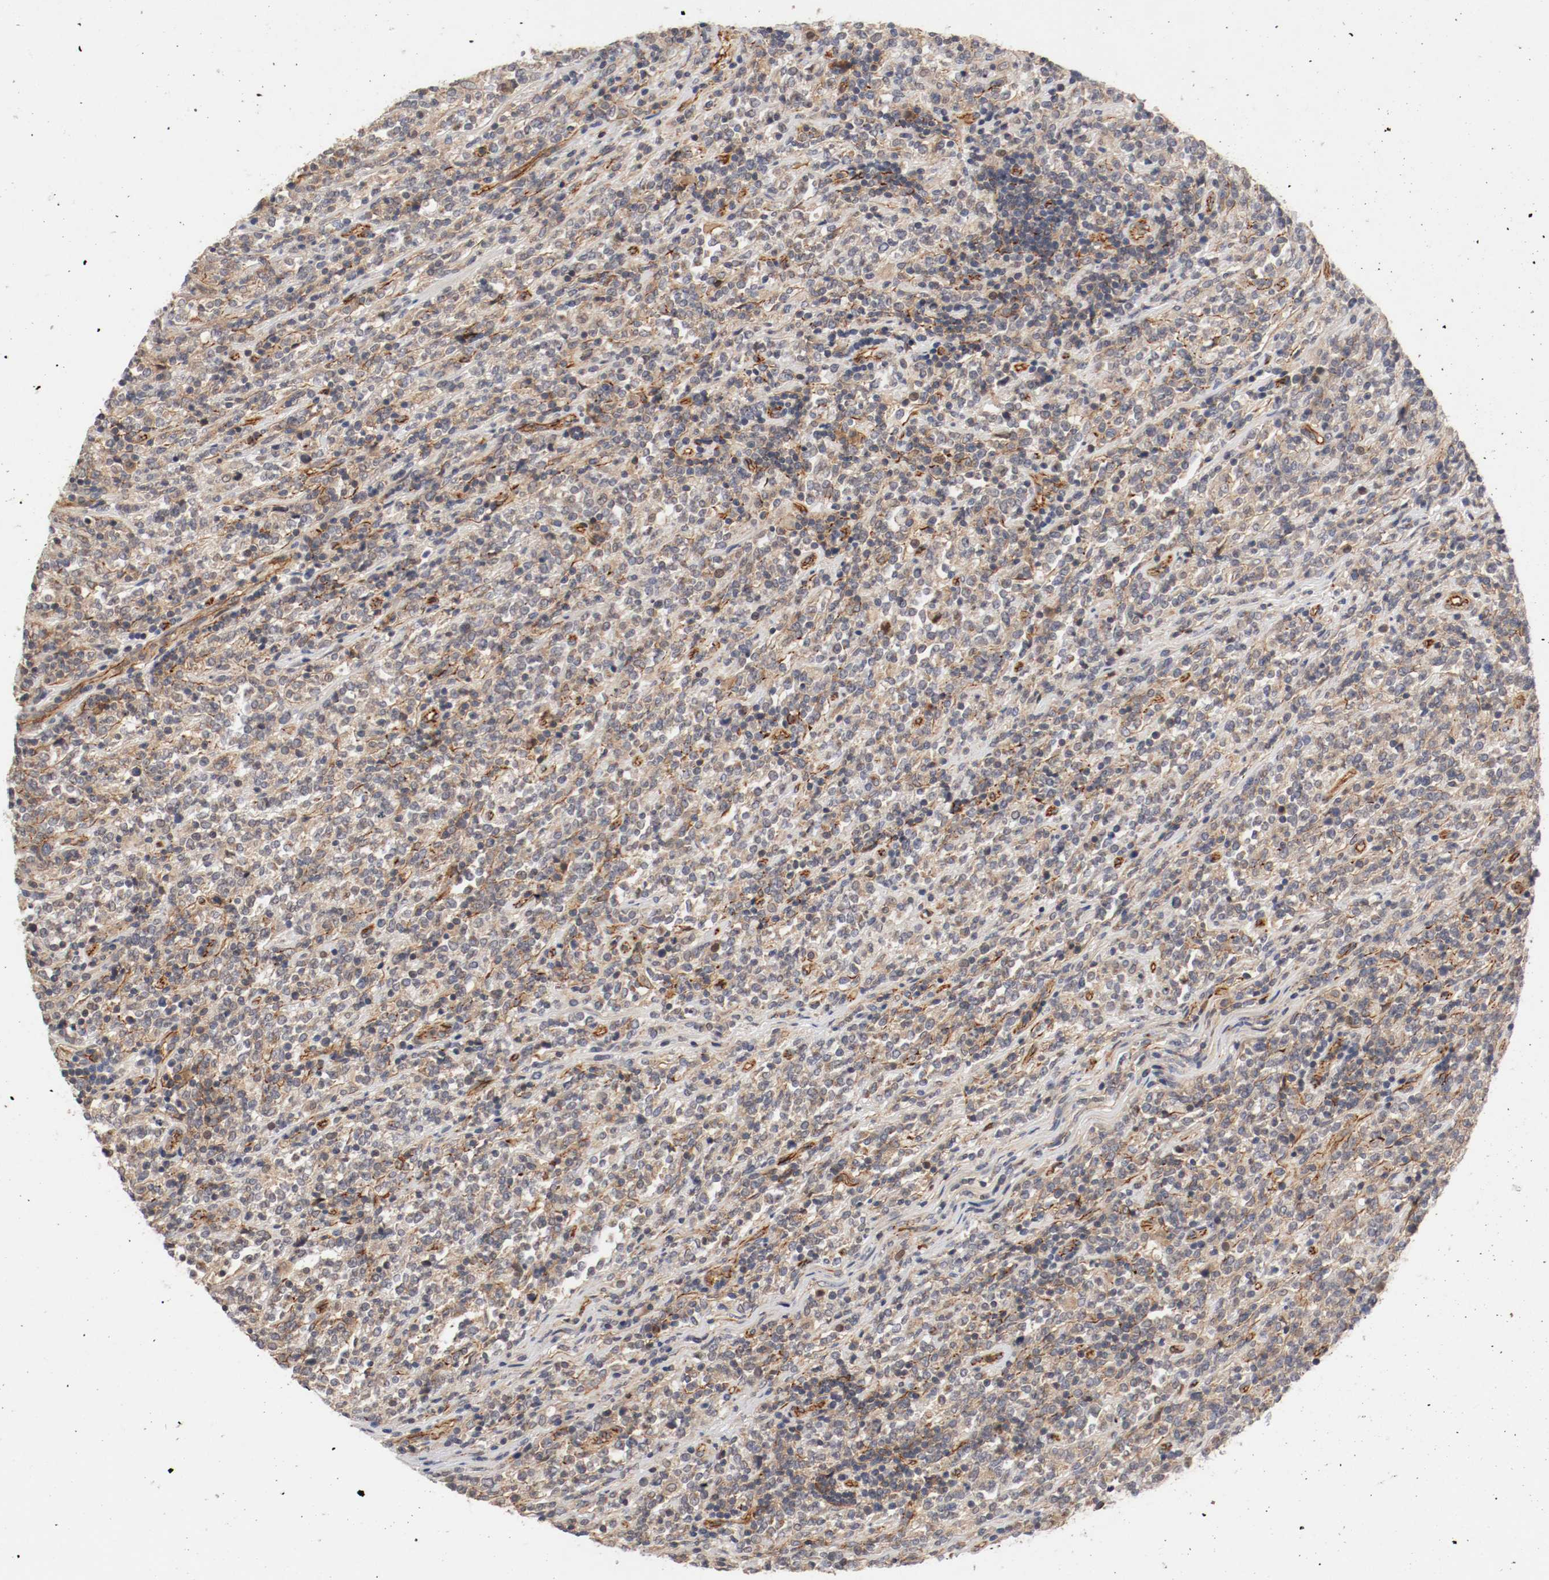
{"staining": {"intensity": "weak", "quantity": "25%-75%", "location": "cytoplasmic/membranous"}, "tissue": "lymphoma", "cell_type": "Tumor cells", "image_type": "cancer", "snomed": [{"axis": "morphology", "description": "Malignant lymphoma, non-Hodgkin's type, High grade"}, {"axis": "topography", "description": "Soft tissue"}], "caption": "The image demonstrates immunohistochemical staining of high-grade malignant lymphoma, non-Hodgkin's type. There is weak cytoplasmic/membranous positivity is identified in approximately 25%-75% of tumor cells. (IHC, brightfield microscopy, high magnification).", "gene": "TYK2", "patient": {"sex": "male", "age": 18}}